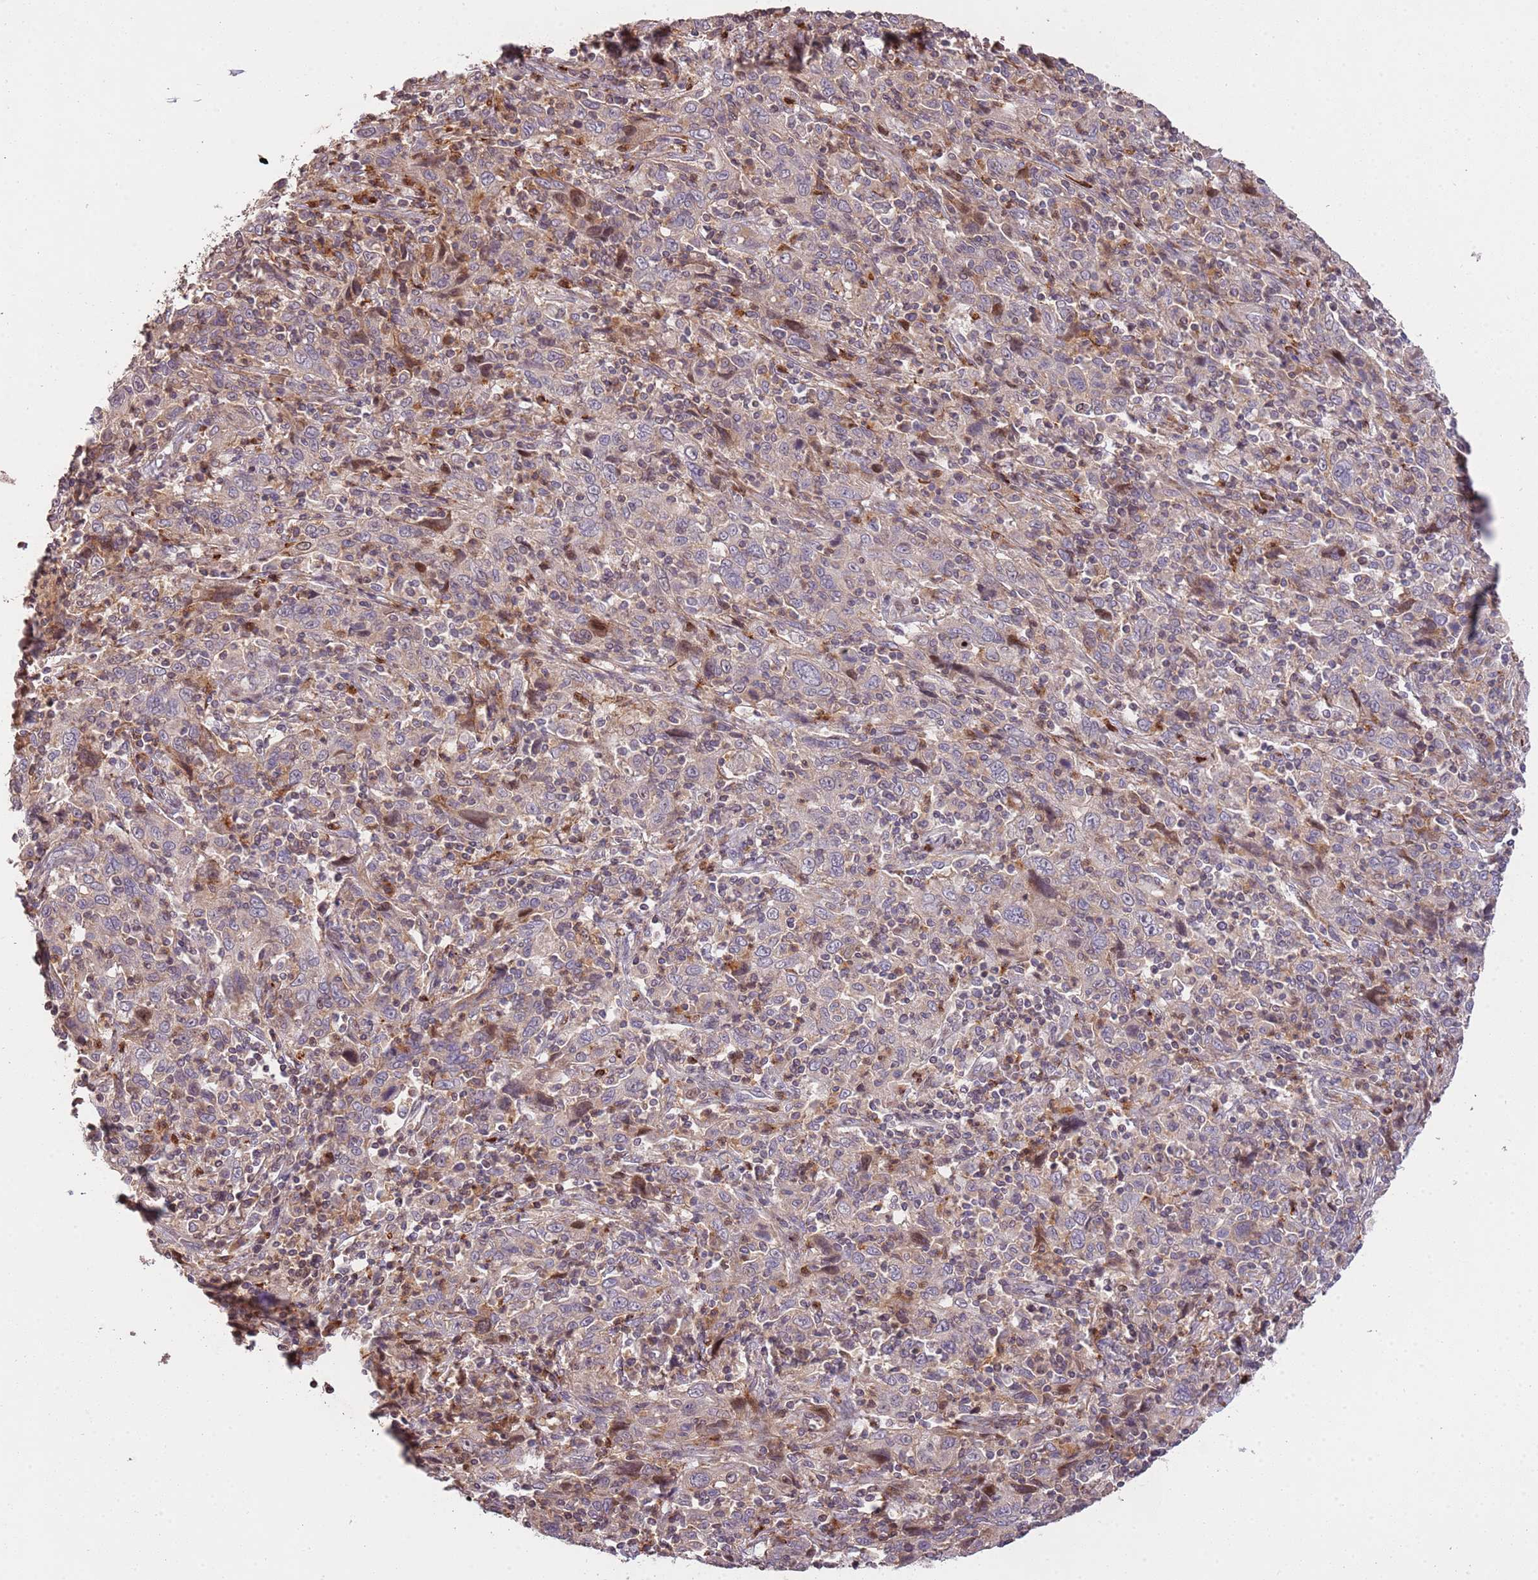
{"staining": {"intensity": "negative", "quantity": "none", "location": "none"}, "tissue": "cervical cancer", "cell_type": "Tumor cells", "image_type": "cancer", "snomed": [{"axis": "morphology", "description": "Squamous cell carcinoma, NOS"}, {"axis": "topography", "description": "Cervix"}], "caption": "Tumor cells are negative for protein expression in human cervical squamous cell carcinoma.", "gene": "SLC16A4", "patient": {"sex": "female", "age": 46}}